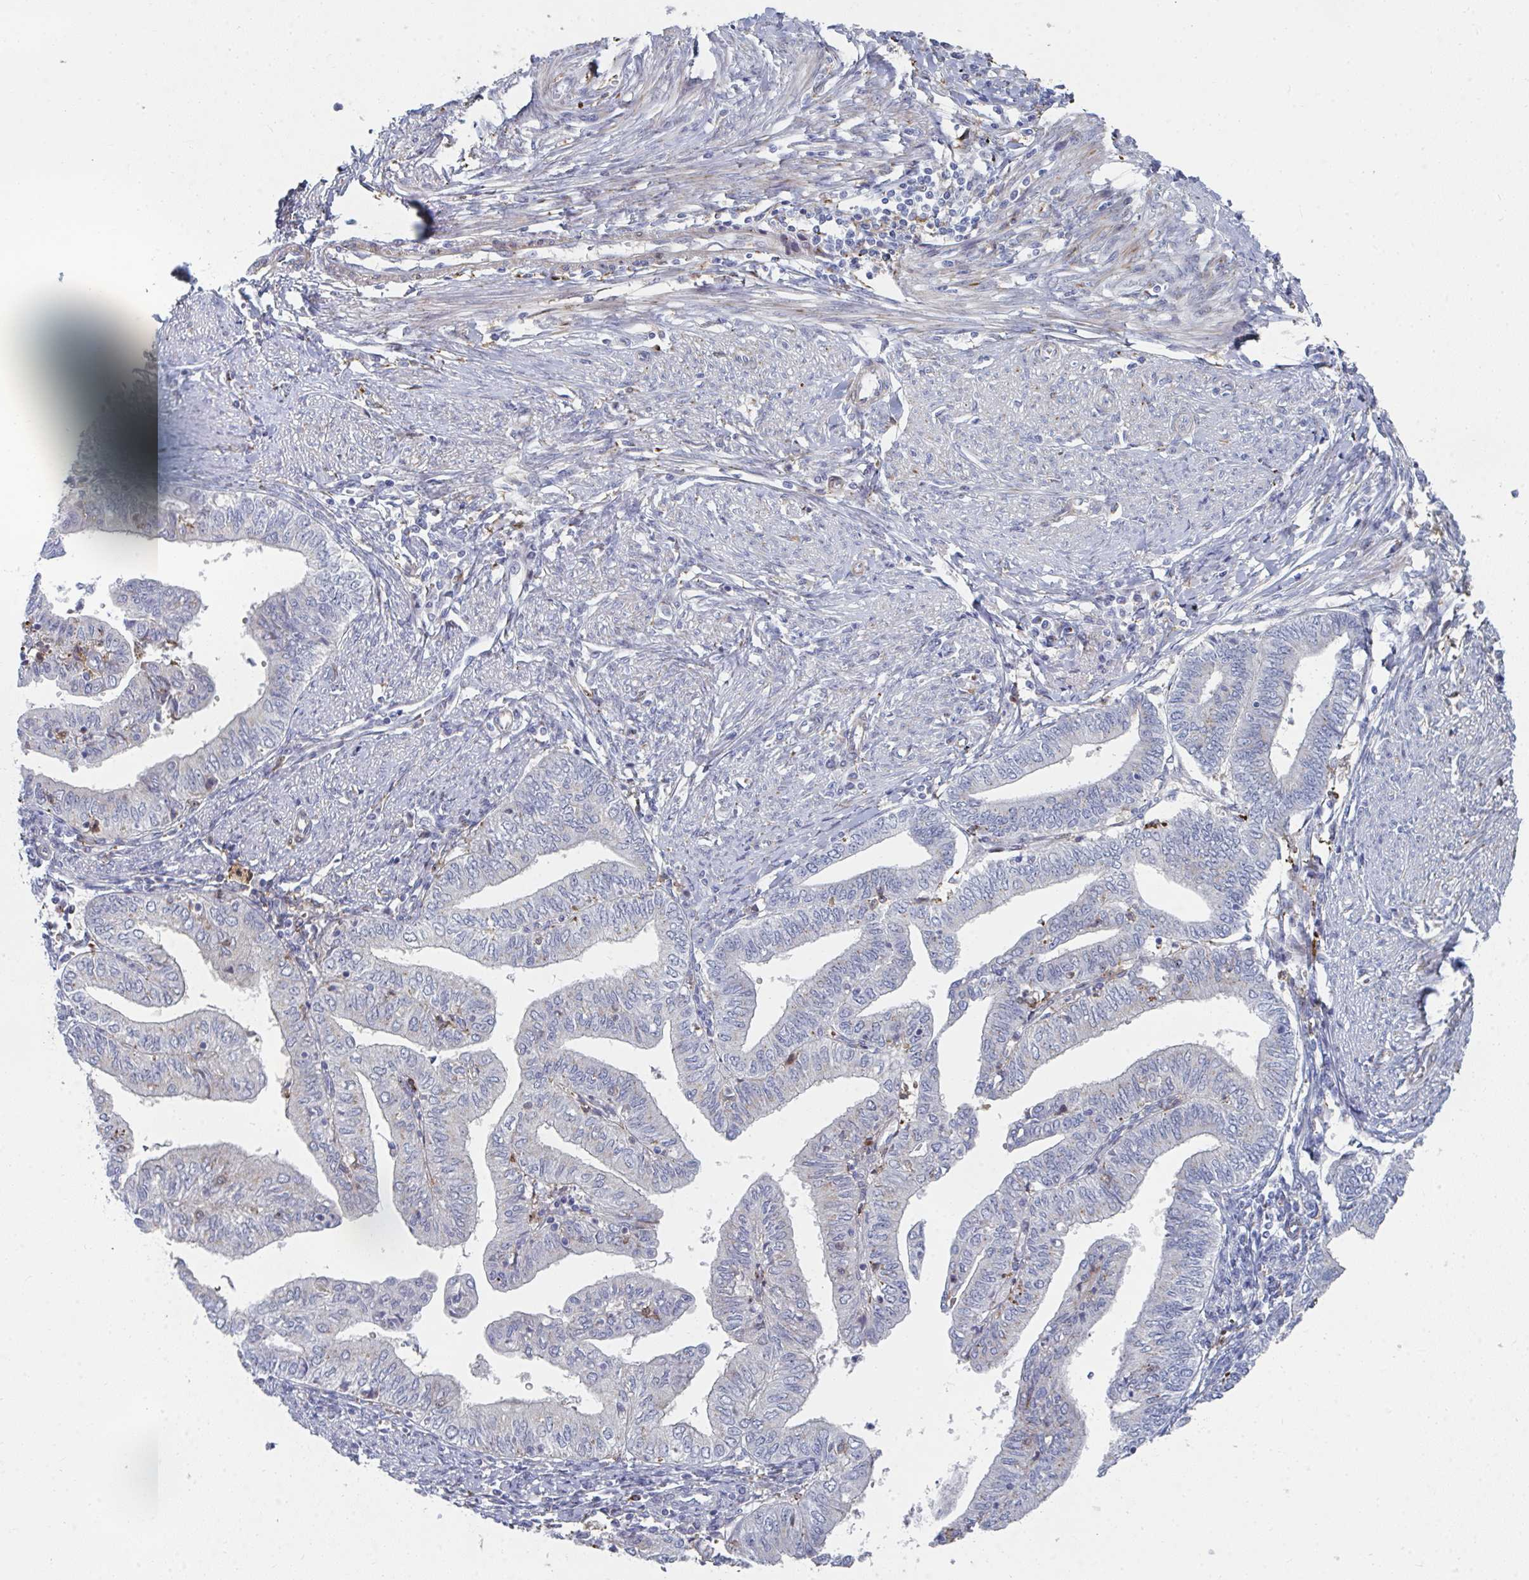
{"staining": {"intensity": "negative", "quantity": "none", "location": "none"}, "tissue": "endometrial cancer", "cell_type": "Tumor cells", "image_type": "cancer", "snomed": [{"axis": "morphology", "description": "Adenocarcinoma, NOS"}, {"axis": "topography", "description": "Endometrium"}], "caption": "The histopathology image shows no significant positivity in tumor cells of adenocarcinoma (endometrial). Nuclei are stained in blue.", "gene": "PSMG1", "patient": {"sex": "female", "age": 66}}